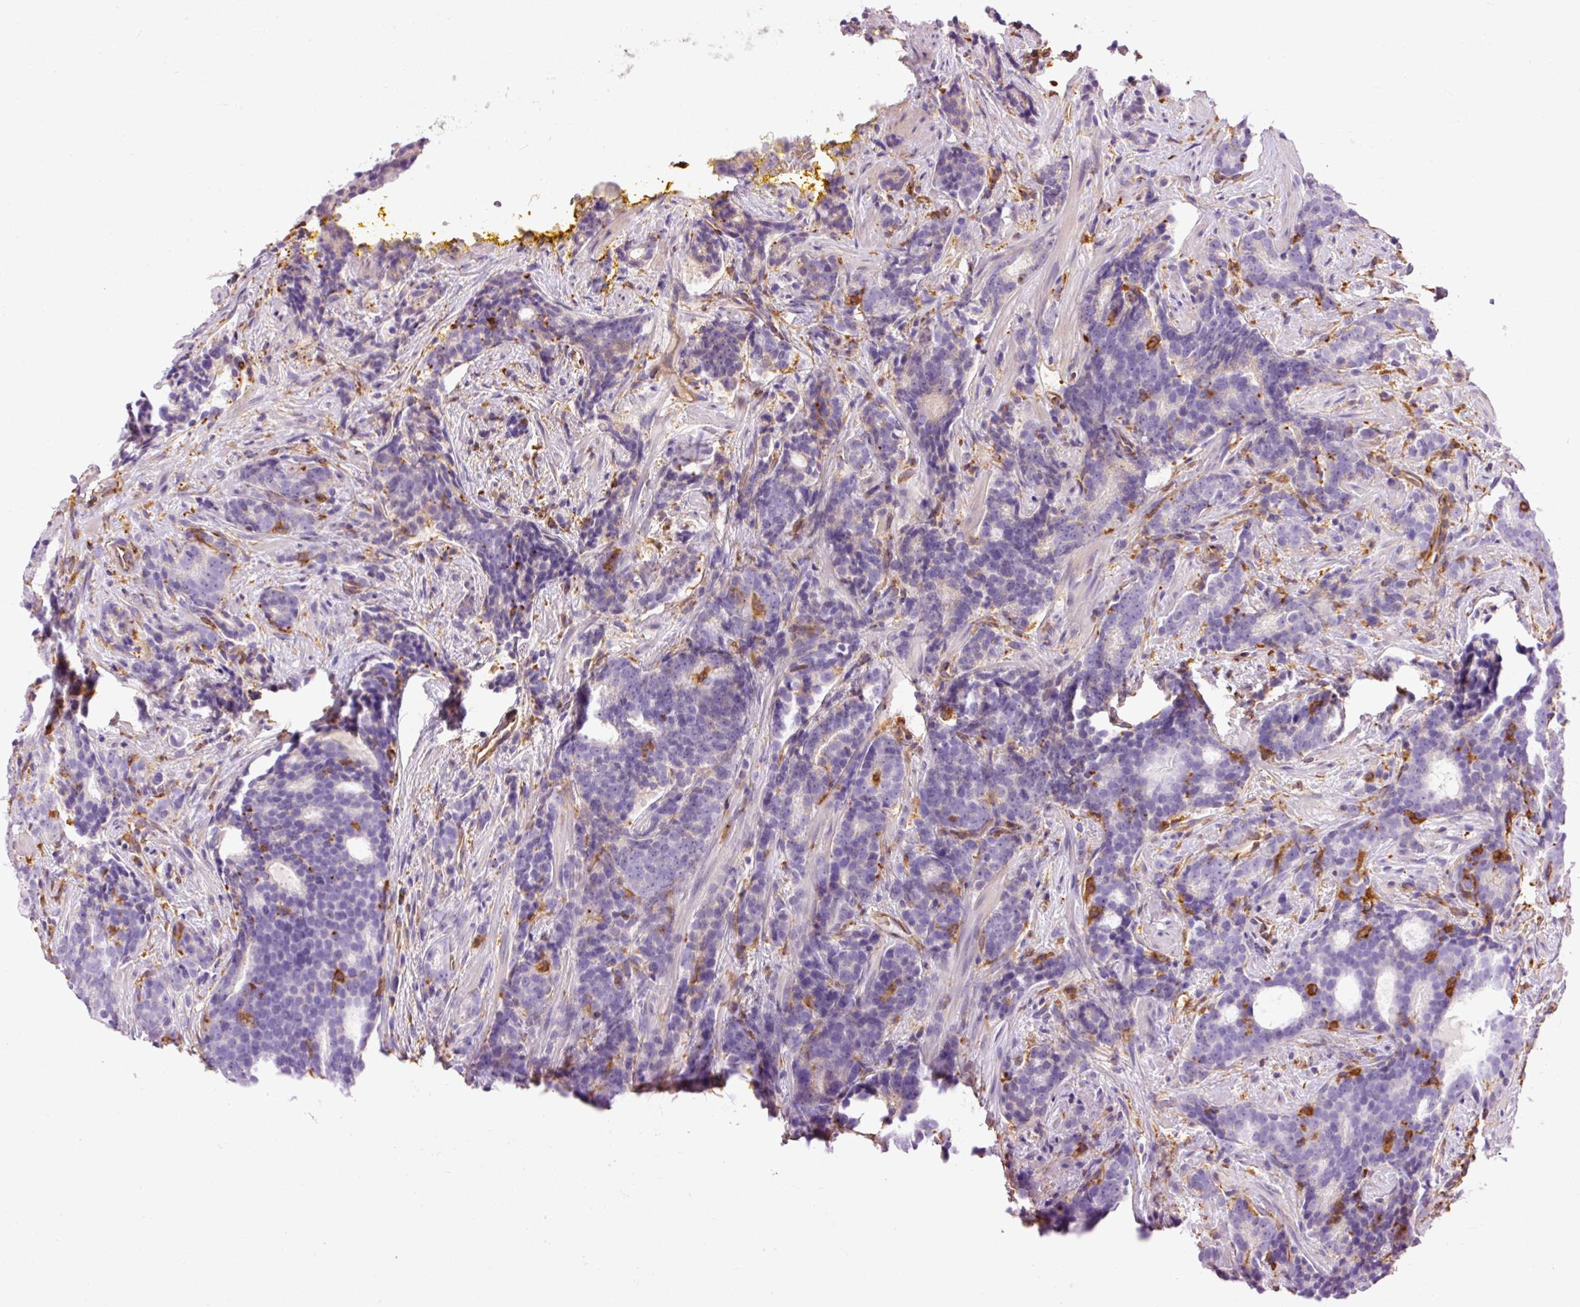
{"staining": {"intensity": "negative", "quantity": "none", "location": "none"}, "tissue": "prostate cancer", "cell_type": "Tumor cells", "image_type": "cancer", "snomed": [{"axis": "morphology", "description": "Adenocarcinoma, High grade"}, {"axis": "topography", "description": "Prostate"}], "caption": "Immunohistochemistry image of high-grade adenocarcinoma (prostate) stained for a protein (brown), which demonstrates no staining in tumor cells.", "gene": "IL10RB", "patient": {"sex": "male", "age": 64}}